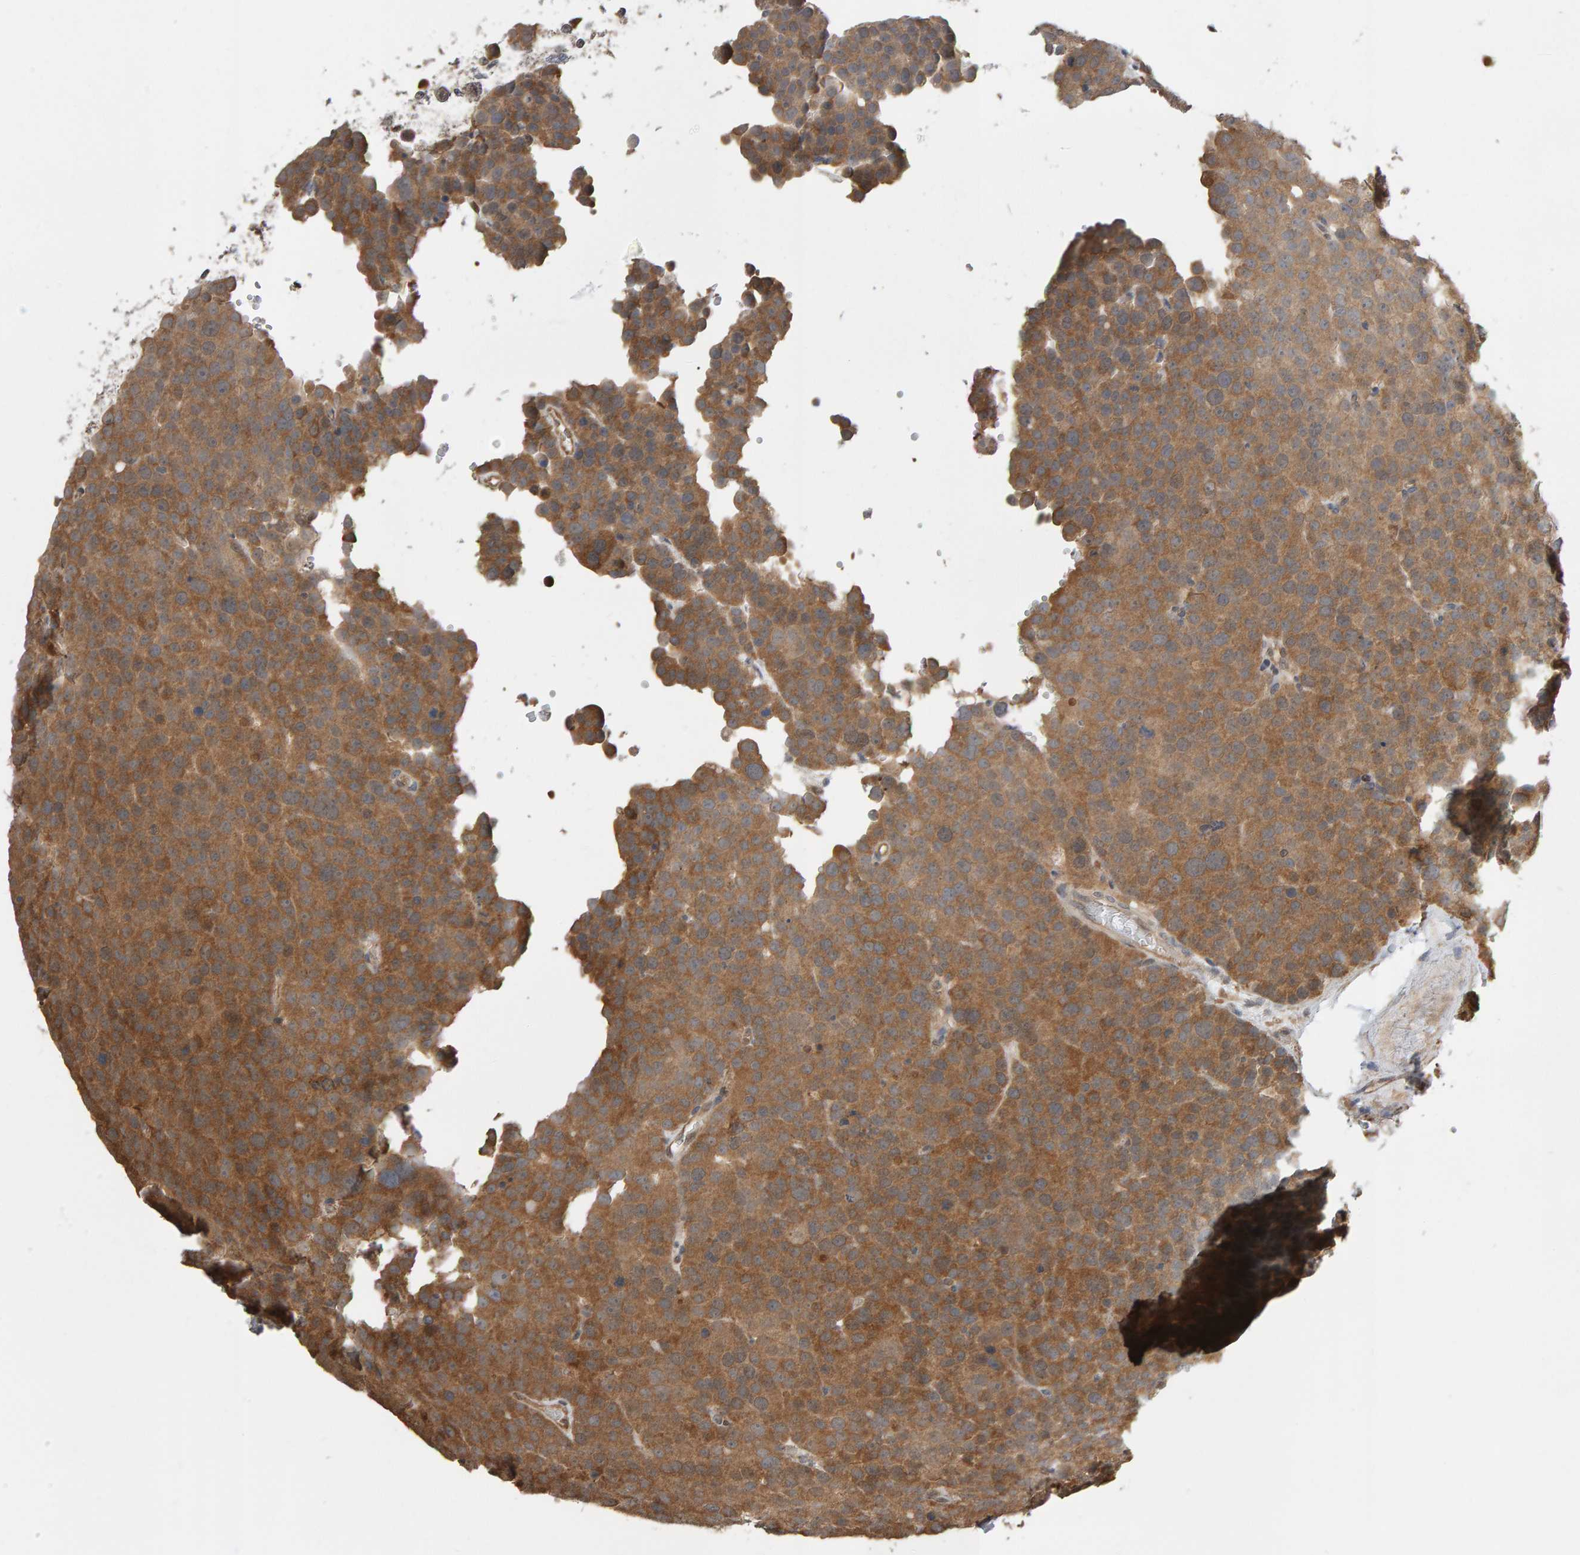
{"staining": {"intensity": "moderate", "quantity": ">75%", "location": "cytoplasmic/membranous"}, "tissue": "testis cancer", "cell_type": "Tumor cells", "image_type": "cancer", "snomed": [{"axis": "morphology", "description": "Seminoma, NOS"}, {"axis": "topography", "description": "Testis"}], "caption": "Protein analysis of testis seminoma tissue reveals moderate cytoplasmic/membranous staining in about >75% of tumor cells.", "gene": "COASY", "patient": {"sex": "male", "age": 71}}